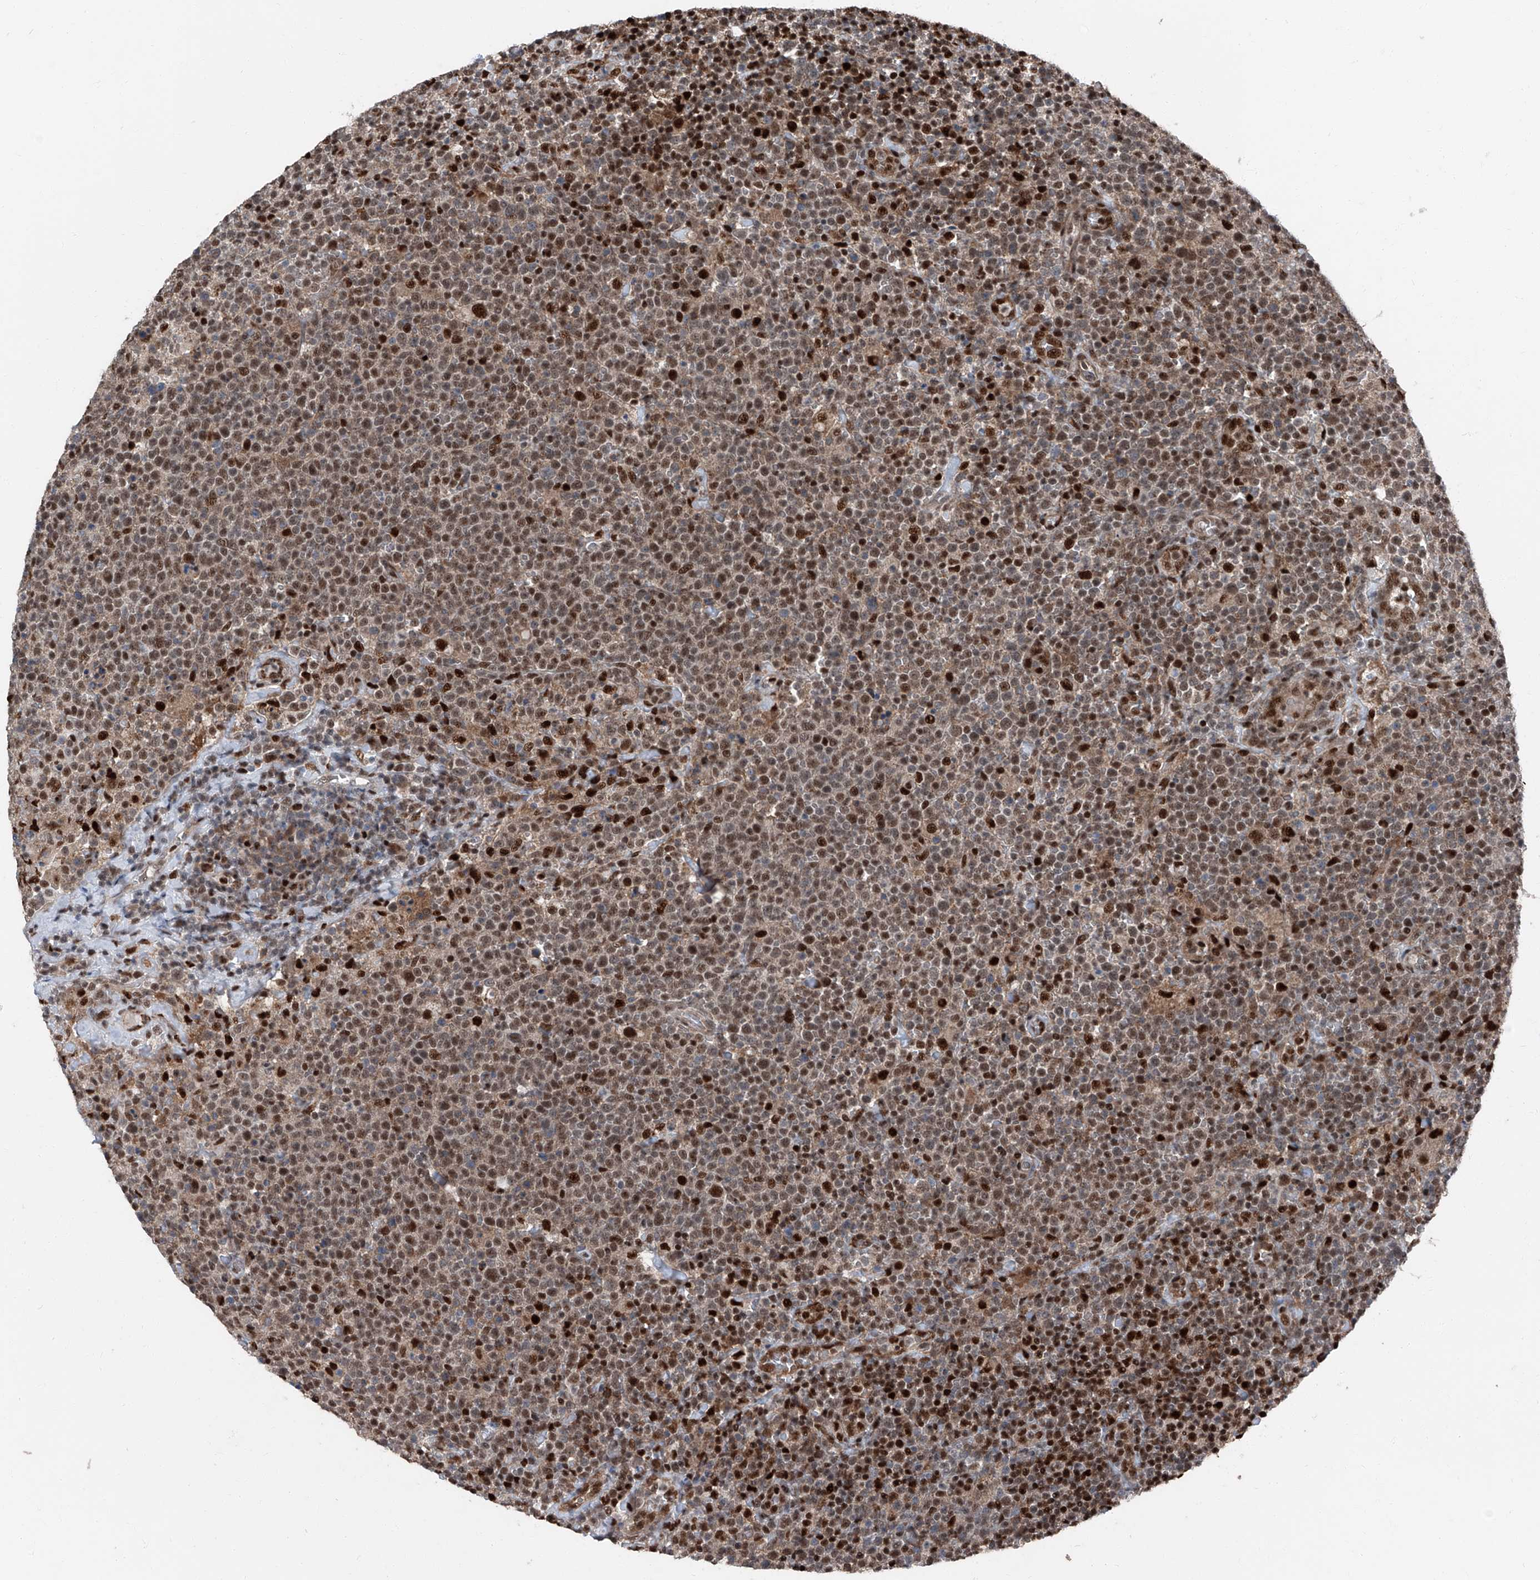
{"staining": {"intensity": "strong", "quantity": ">75%", "location": "nuclear"}, "tissue": "lymphoma", "cell_type": "Tumor cells", "image_type": "cancer", "snomed": [{"axis": "morphology", "description": "Malignant lymphoma, non-Hodgkin's type, High grade"}, {"axis": "topography", "description": "Lymph node"}], "caption": "The histopathology image demonstrates a brown stain indicating the presence of a protein in the nuclear of tumor cells in lymphoma. (Stains: DAB in brown, nuclei in blue, Microscopy: brightfield microscopy at high magnification).", "gene": "FKBP5", "patient": {"sex": "male", "age": 61}}